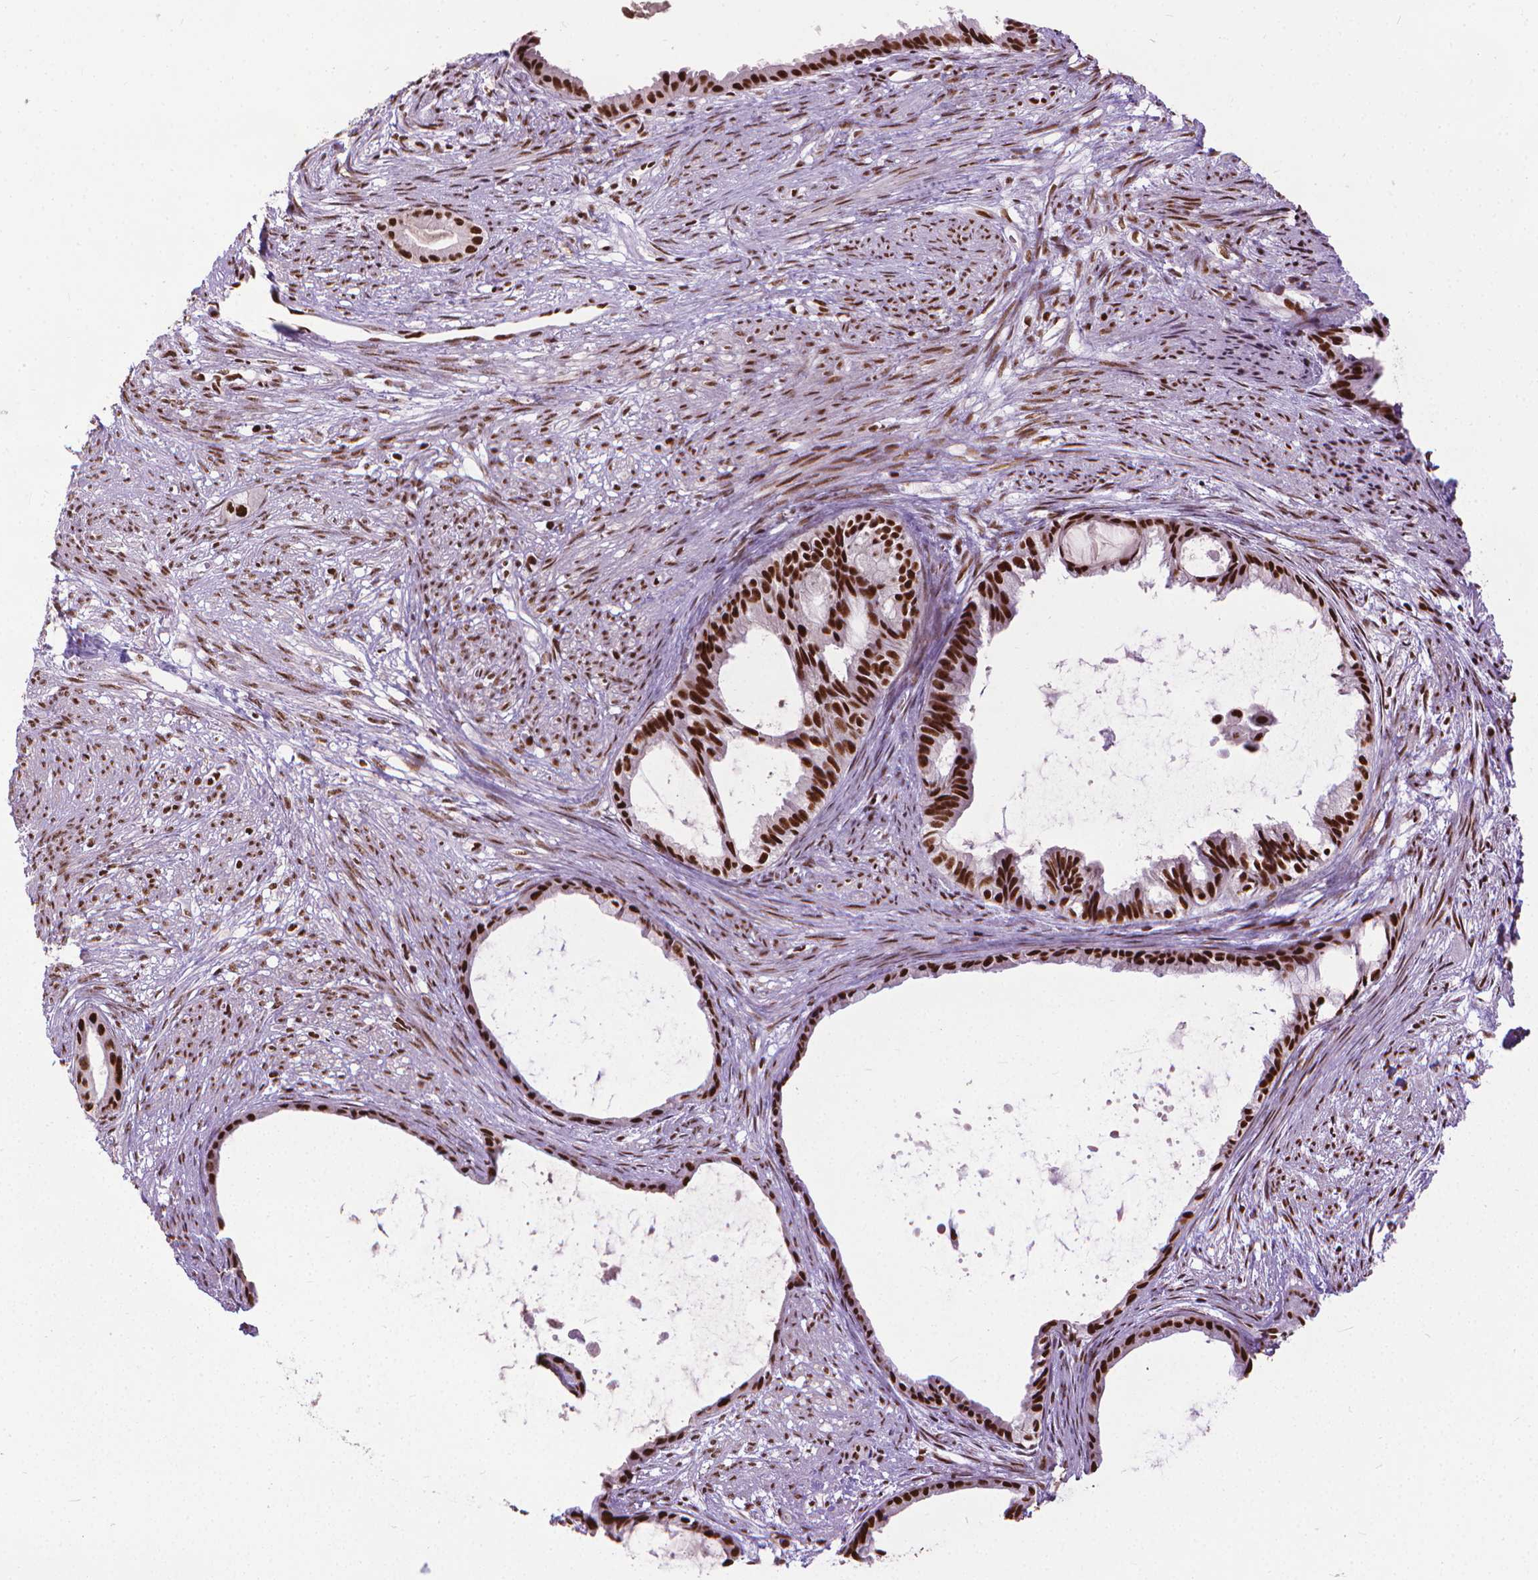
{"staining": {"intensity": "strong", "quantity": ">75%", "location": "nuclear"}, "tissue": "endometrial cancer", "cell_type": "Tumor cells", "image_type": "cancer", "snomed": [{"axis": "morphology", "description": "Adenocarcinoma, NOS"}, {"axis": "topography", "description": "Endometrium"}], "caption": "Protein expression analysis of endometrial cancer (adenocarcinoma) exhibits strong nuclear staining in approximately >75% of tumor cells.", "gene": "AKAP8", "patient": {"sex": "female", "age": 86}}